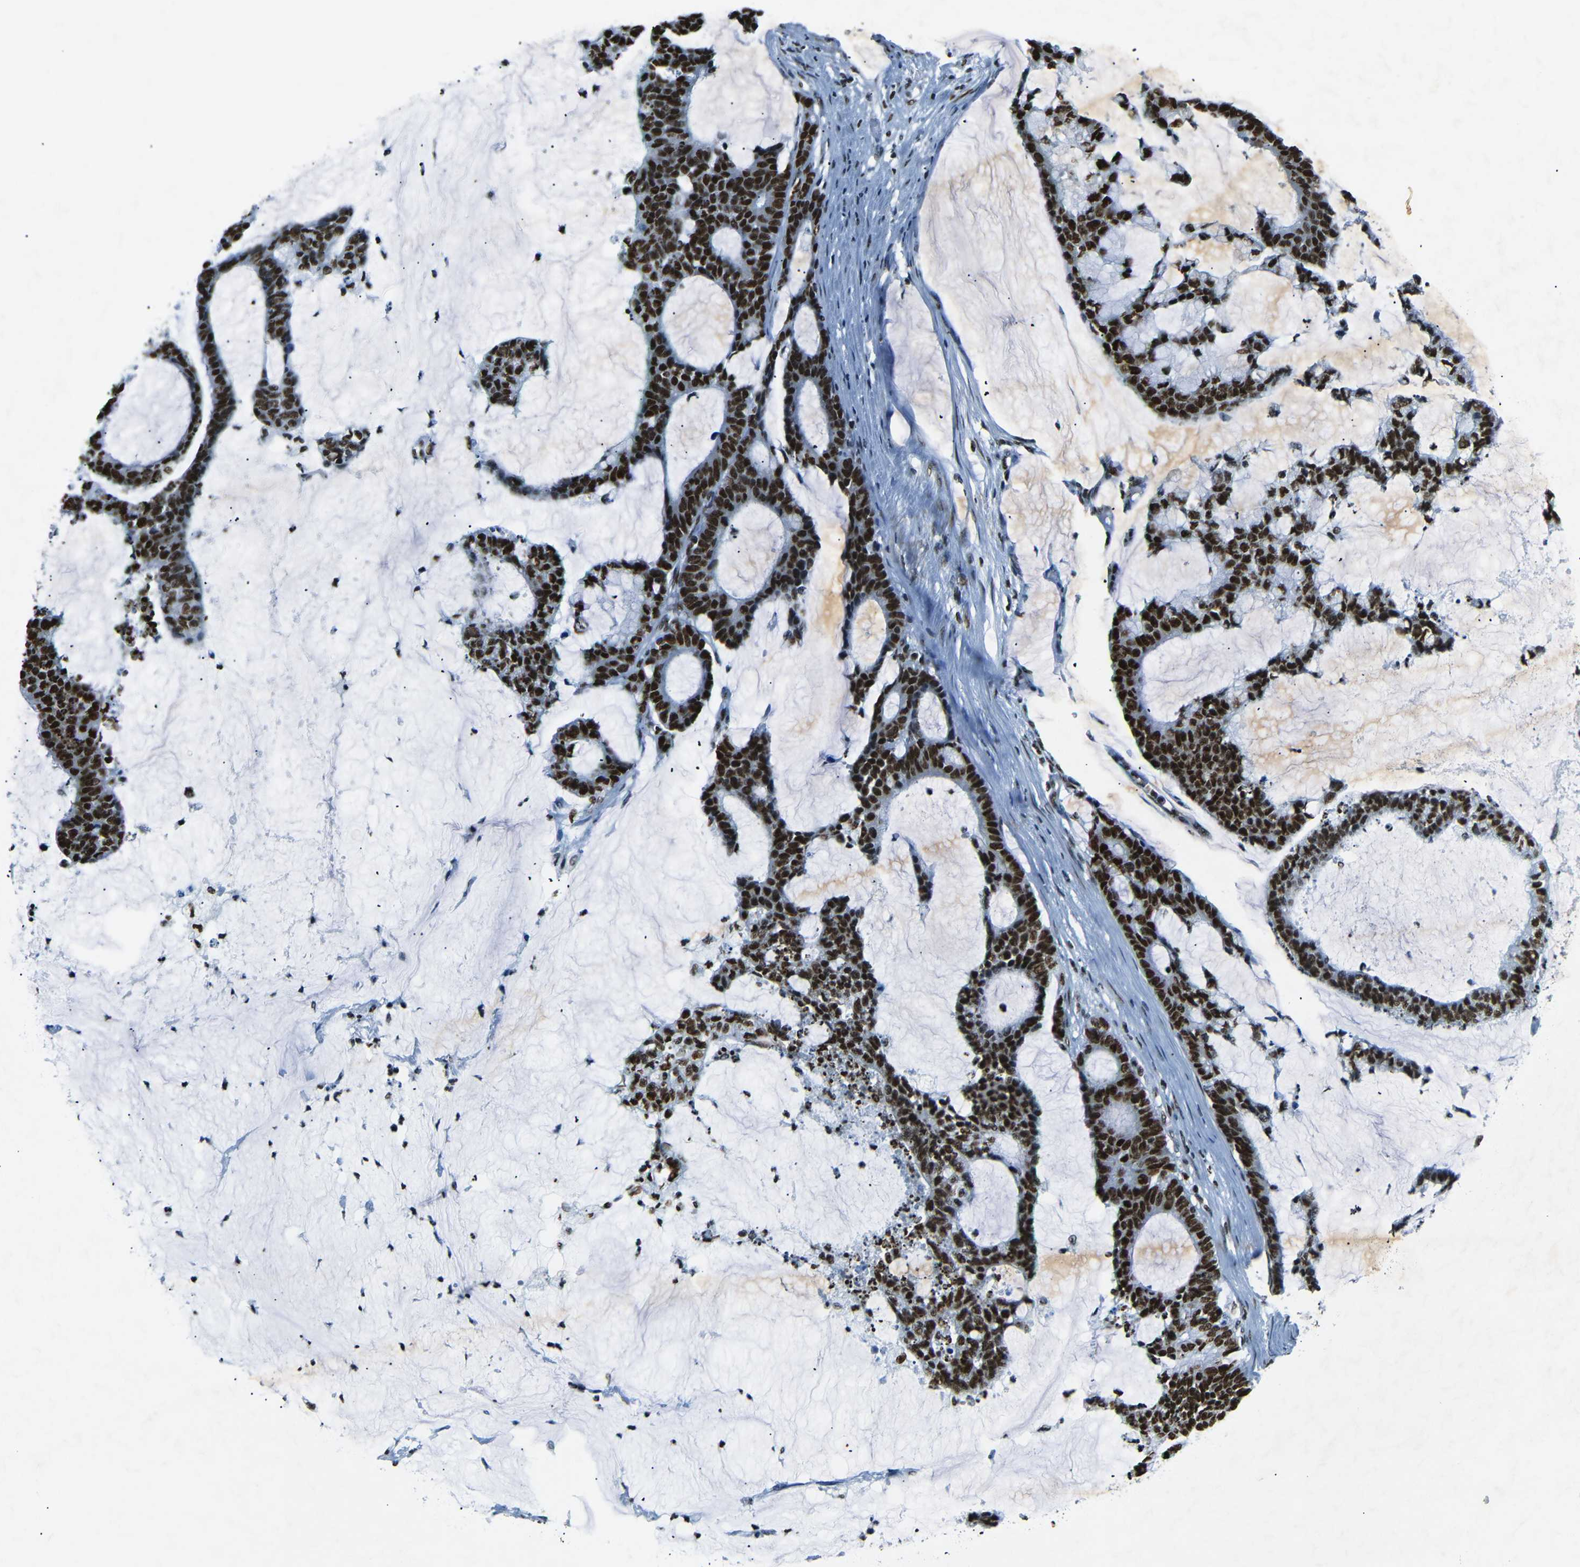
{"staining": {"intensity": "strong", "quantity": ">75%", "location": "nuclear"}, "tissue": "colorectal cancer", "cell_type": "Tumor cells", "image_type": "cancer", "snomed": [{"axis": "morphology", "description": "Adenocarcinoma, NOS"}, {"axis": "topography", "description": "Colon"}], "caption": "Immunohistochemistry (IHC) (DAB) staining of human colorectal adenocarcinoma reveals strong nuclear protein positivity in approximately >75% of tumor cells. Ihc stains the protein in brown and the nuclei are stained blue.", "gene": "HMGN1", "patient": {"sex": "female", "age": 84}}